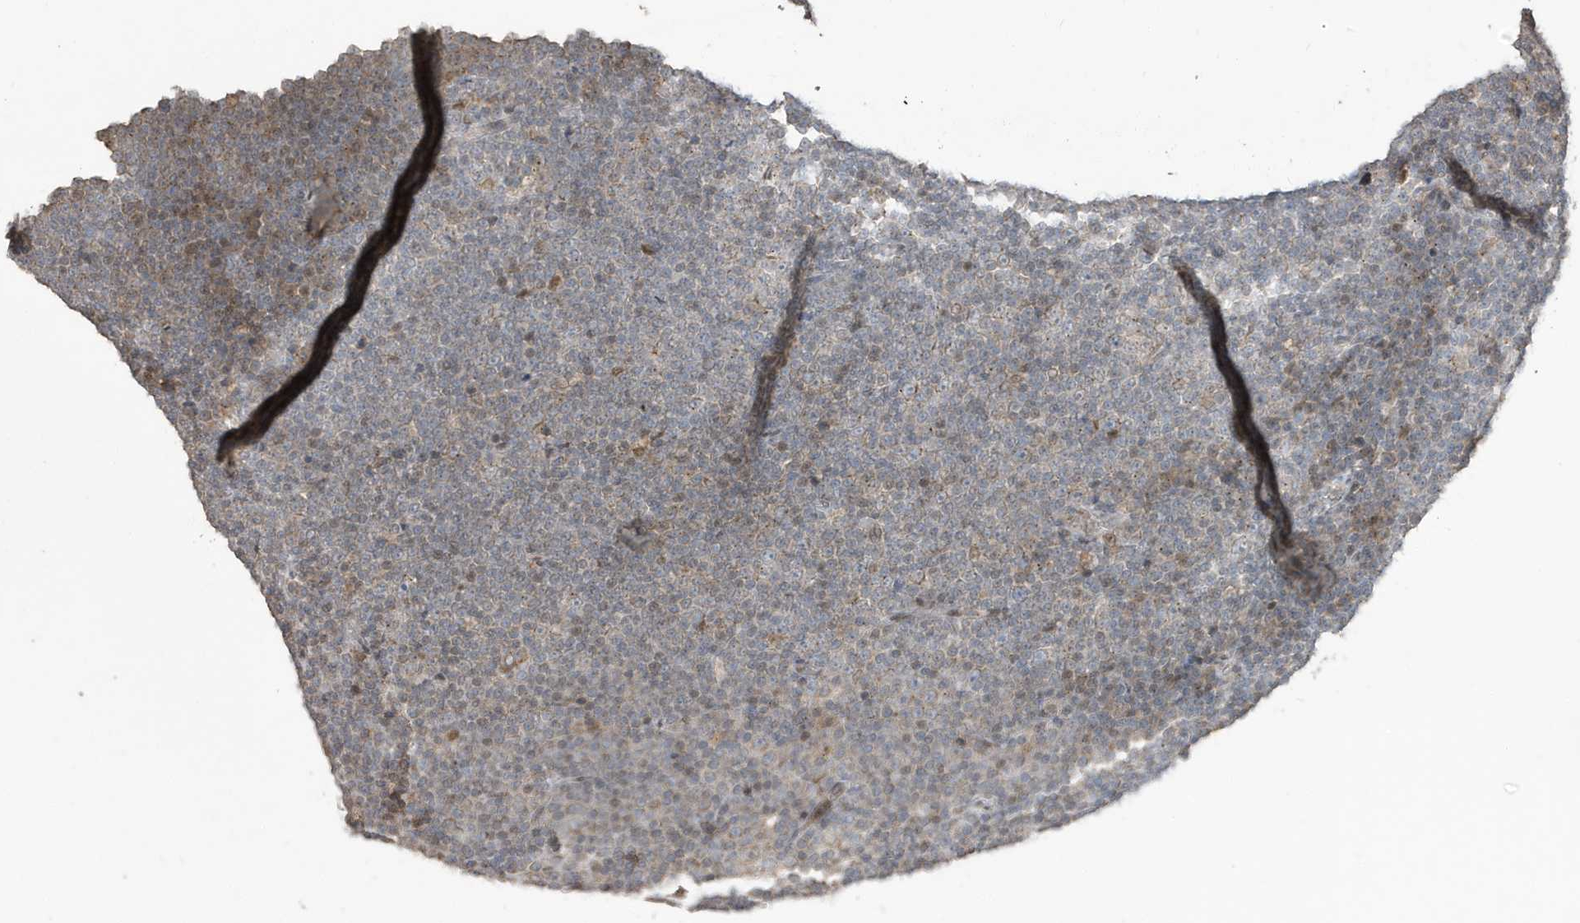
{"staining": {"intensity": "negative", "quantity": "none", "location": "none"}, "tissue": "lymphoma", "cell_type": "Tumor cells", "image_type": "cancer", "snomed": [{"axis": "morphology", "description": "Malignant lymphoma, non-Hodgkin's type, Low grade"}, {"axis": "topography", "description": "Lymph node"}], "caption": "The IHC photomicrograph has no significant expression in tumor cells of lymphoma tissue. (DAB (3,3'-diaminobenzidine) immunohistochemistry (IHC), high magnification).", "gene": "RER1", "patient": {"sex": "female", "age": 67}}